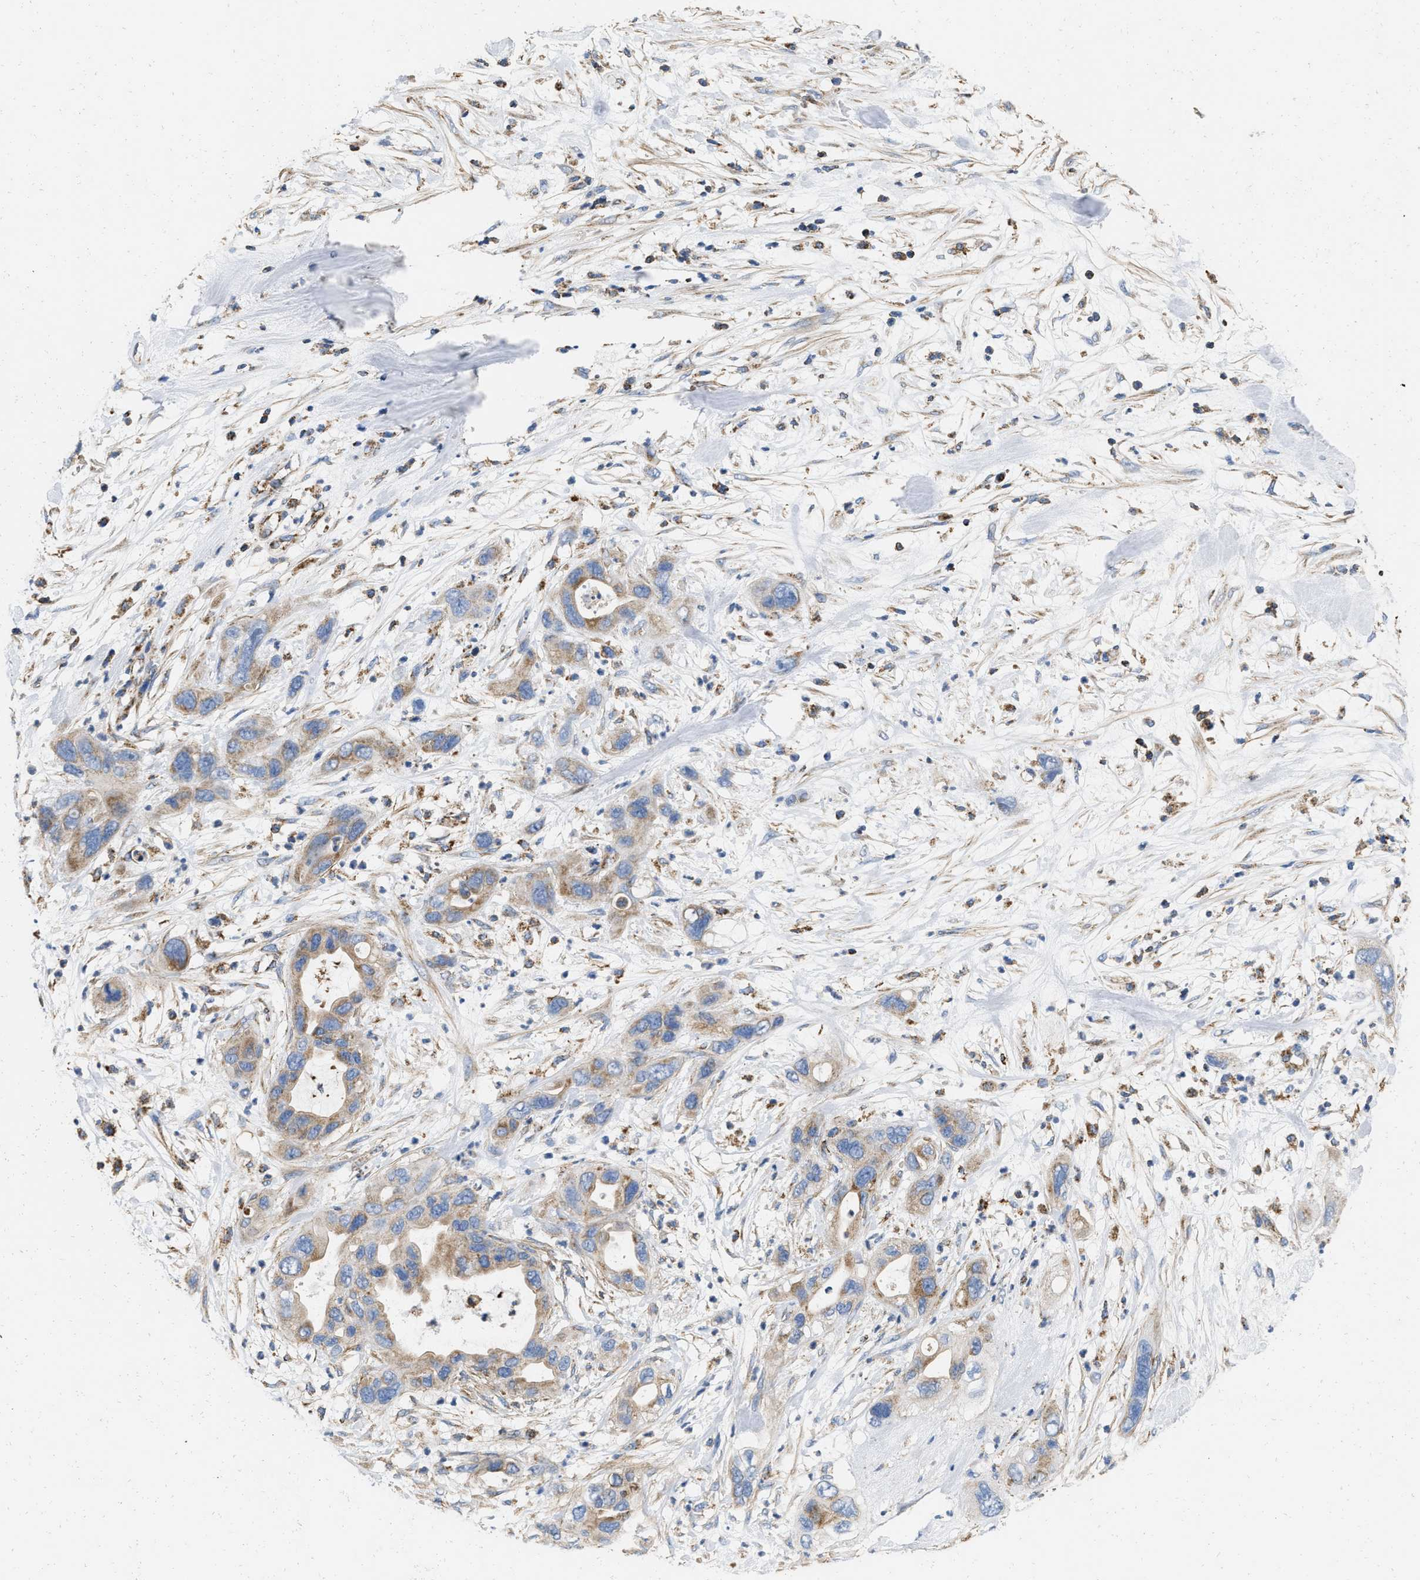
{"staining": {"intensity": "moderate", "quantity": ">75%", "location": "cytoplasmic/membranous"}, "tissue": "pancreatic cancer", "cell_type": "Tumor cells", "image_type": "cancer", "snomed": [{"axis": "morphology", "description": "Adenocarcinoma, NOS"}, {"axis": "topography", "description": "Pancreas"}], "caption": "Human pancreatic cancer stained for a protein (brown) reveals moderate cytoplasmic/membranous positive staining in about >75% of tumor cells.", "gene": "GRB10", "patient": {"sex": "female", "age": 71}}